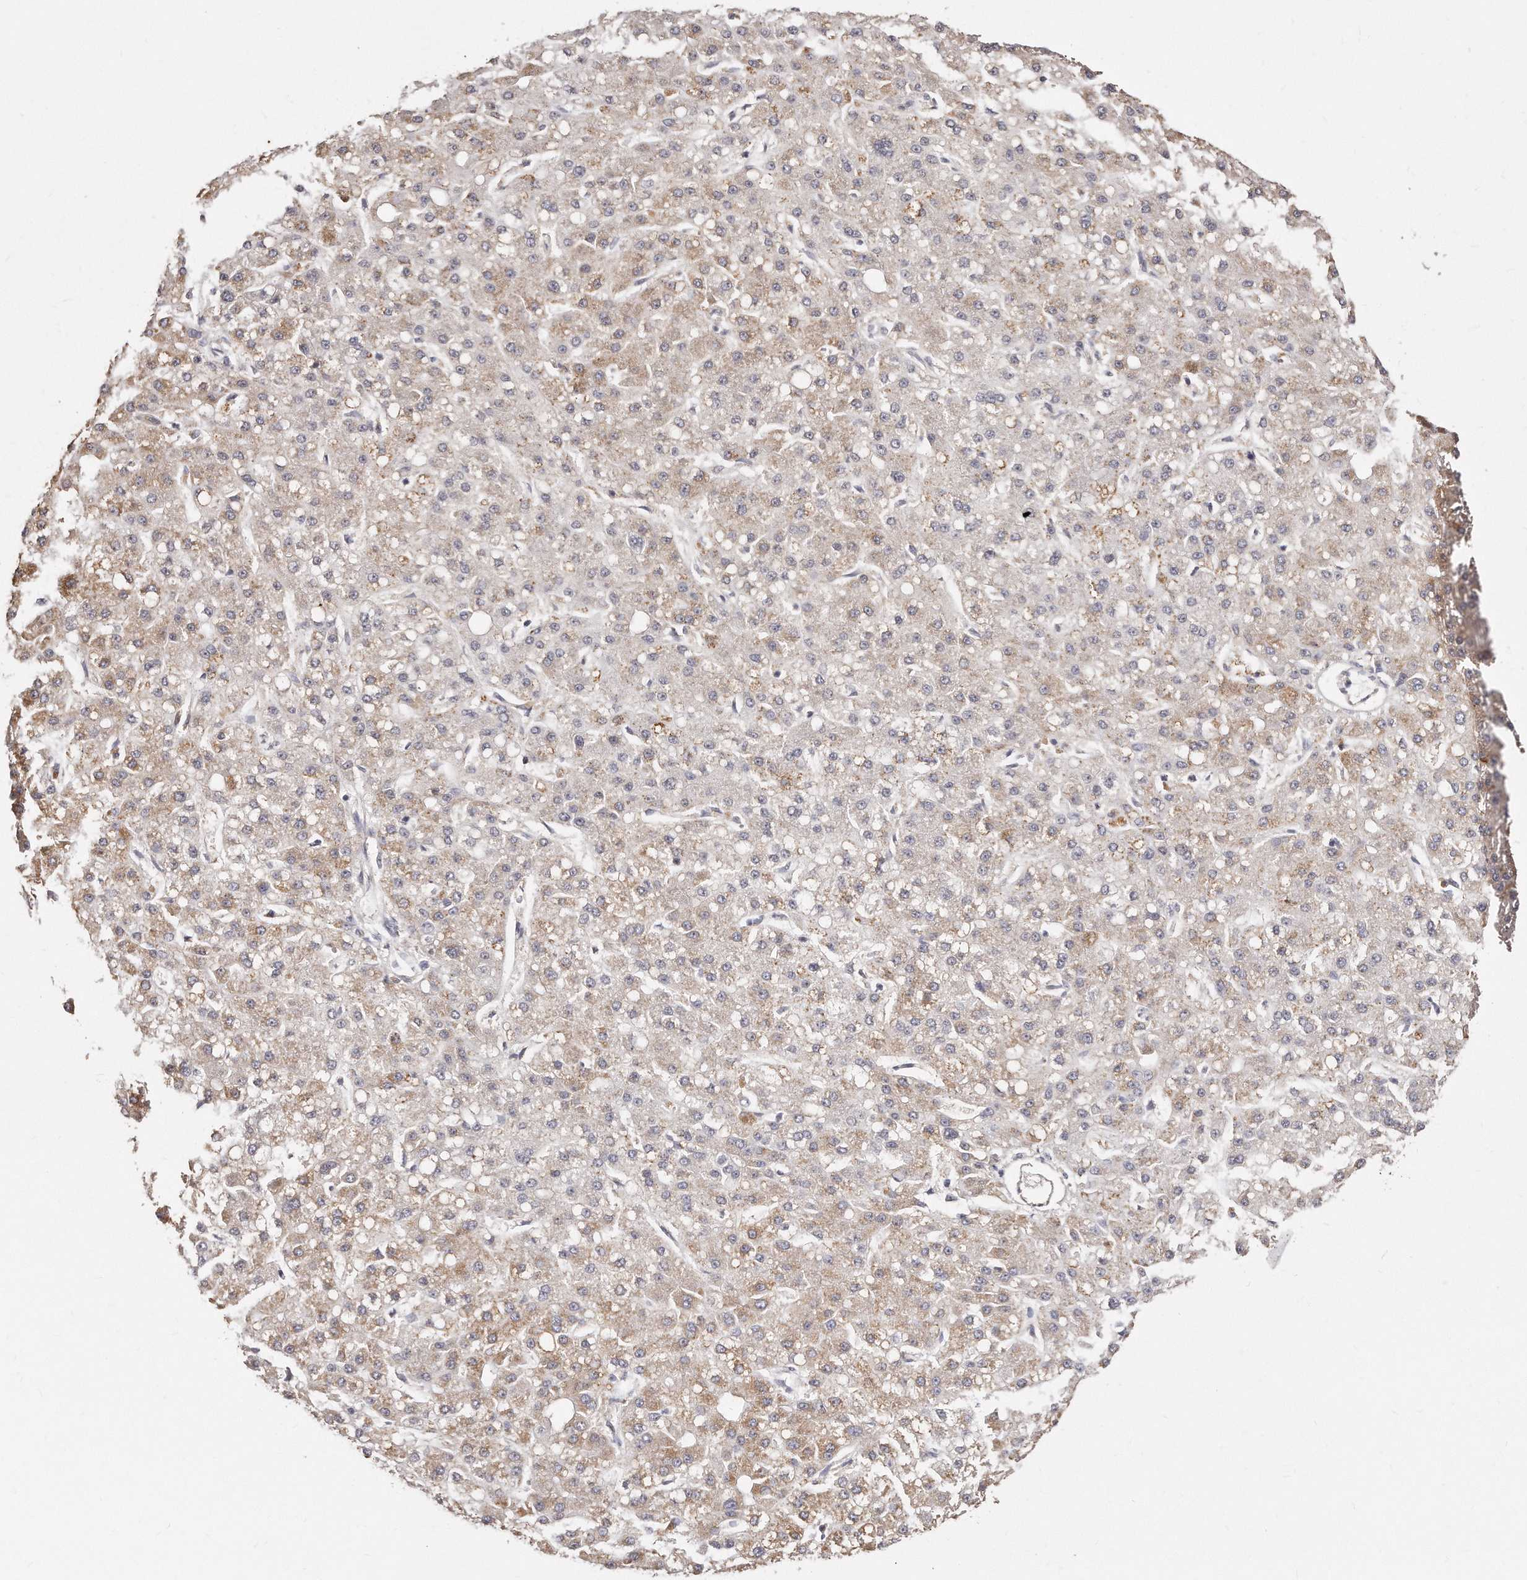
{"staining": {"intensity": "weak", "quantity": ">75%", "location": "cytoplasmic/membranous"}, "tissue": "liver cancer", "cell_type": "Tumor cells", "image_type": "cancer", "snomed": [{"axis": "morphology", "description": "Carcinoma, Hepatocellular, NOS"}, {"axis": "topography", "description": "Liver"}], "caption": "DAB (3,3'-diaminobenzidine) immunohistochemical staining of human liver cancer shows weak cytoplasmic/membranous protein positivity in about >75% of tumor cells. The staining was performed using DAB (3,3'-diaminobenzidine), with brown indicating positive protein expression. Nuclei are stained blue with hematoxylin.", "gene": "RTKN", "patient": {"sex": "male", "age": 67}}